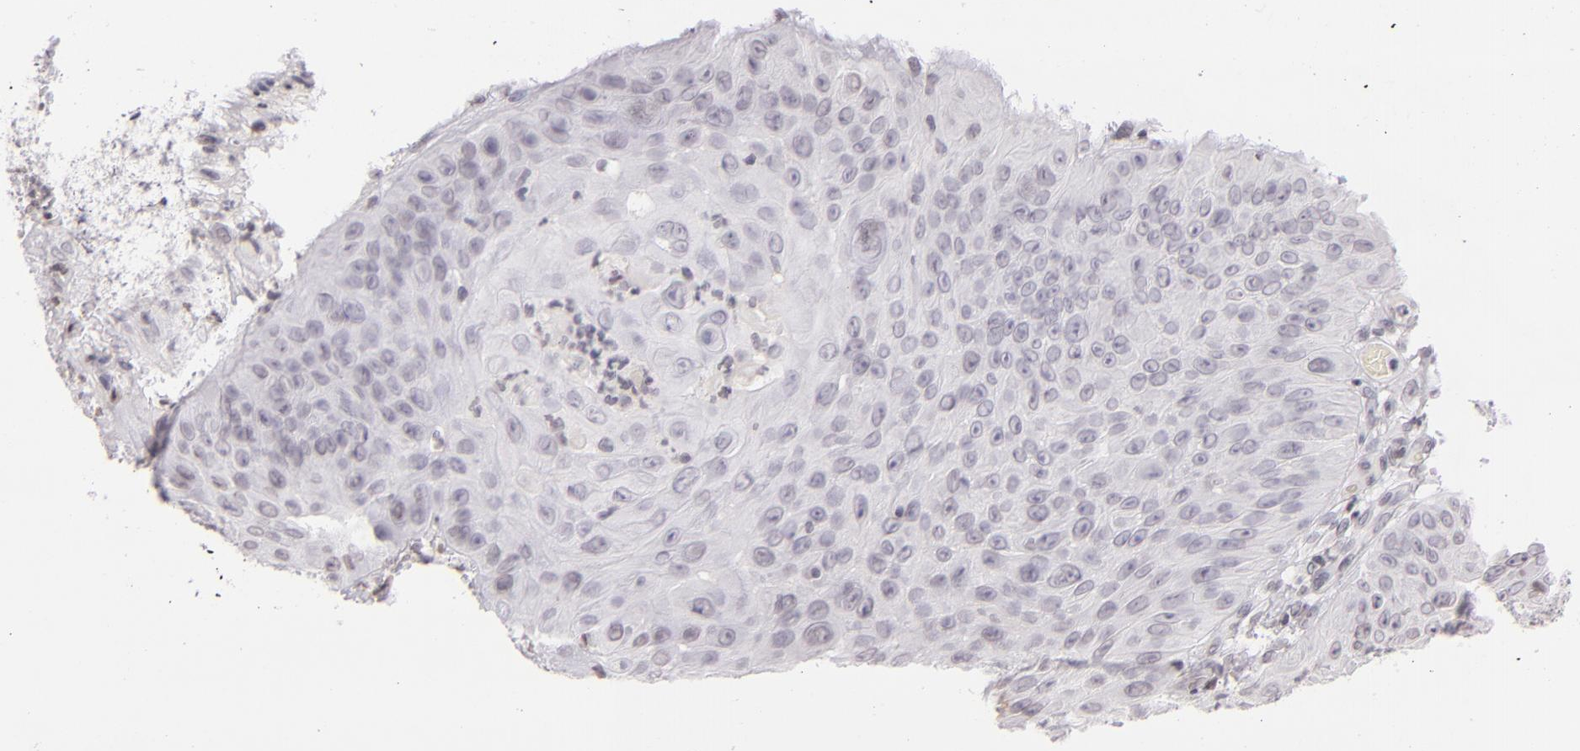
{"staining": {"intensity": "negative", "quantity": "none", "location": "none"}, "tissue": "skin cancer", "cell_type": "Tumor cells", "image_type": "cancer", "snomed": [{"axis": "morphology", "description": "Squamous cell carcinoma, NOS"}, {"axis": "topography", "description": "Skin"}], "caption": "DAB immunohistochemical staining of human skin squamous cell carcinoma demonstrates no significant positivity in tumor cells.", "gene": "CD40", "patient": {"sex": "male", "age": 82}}